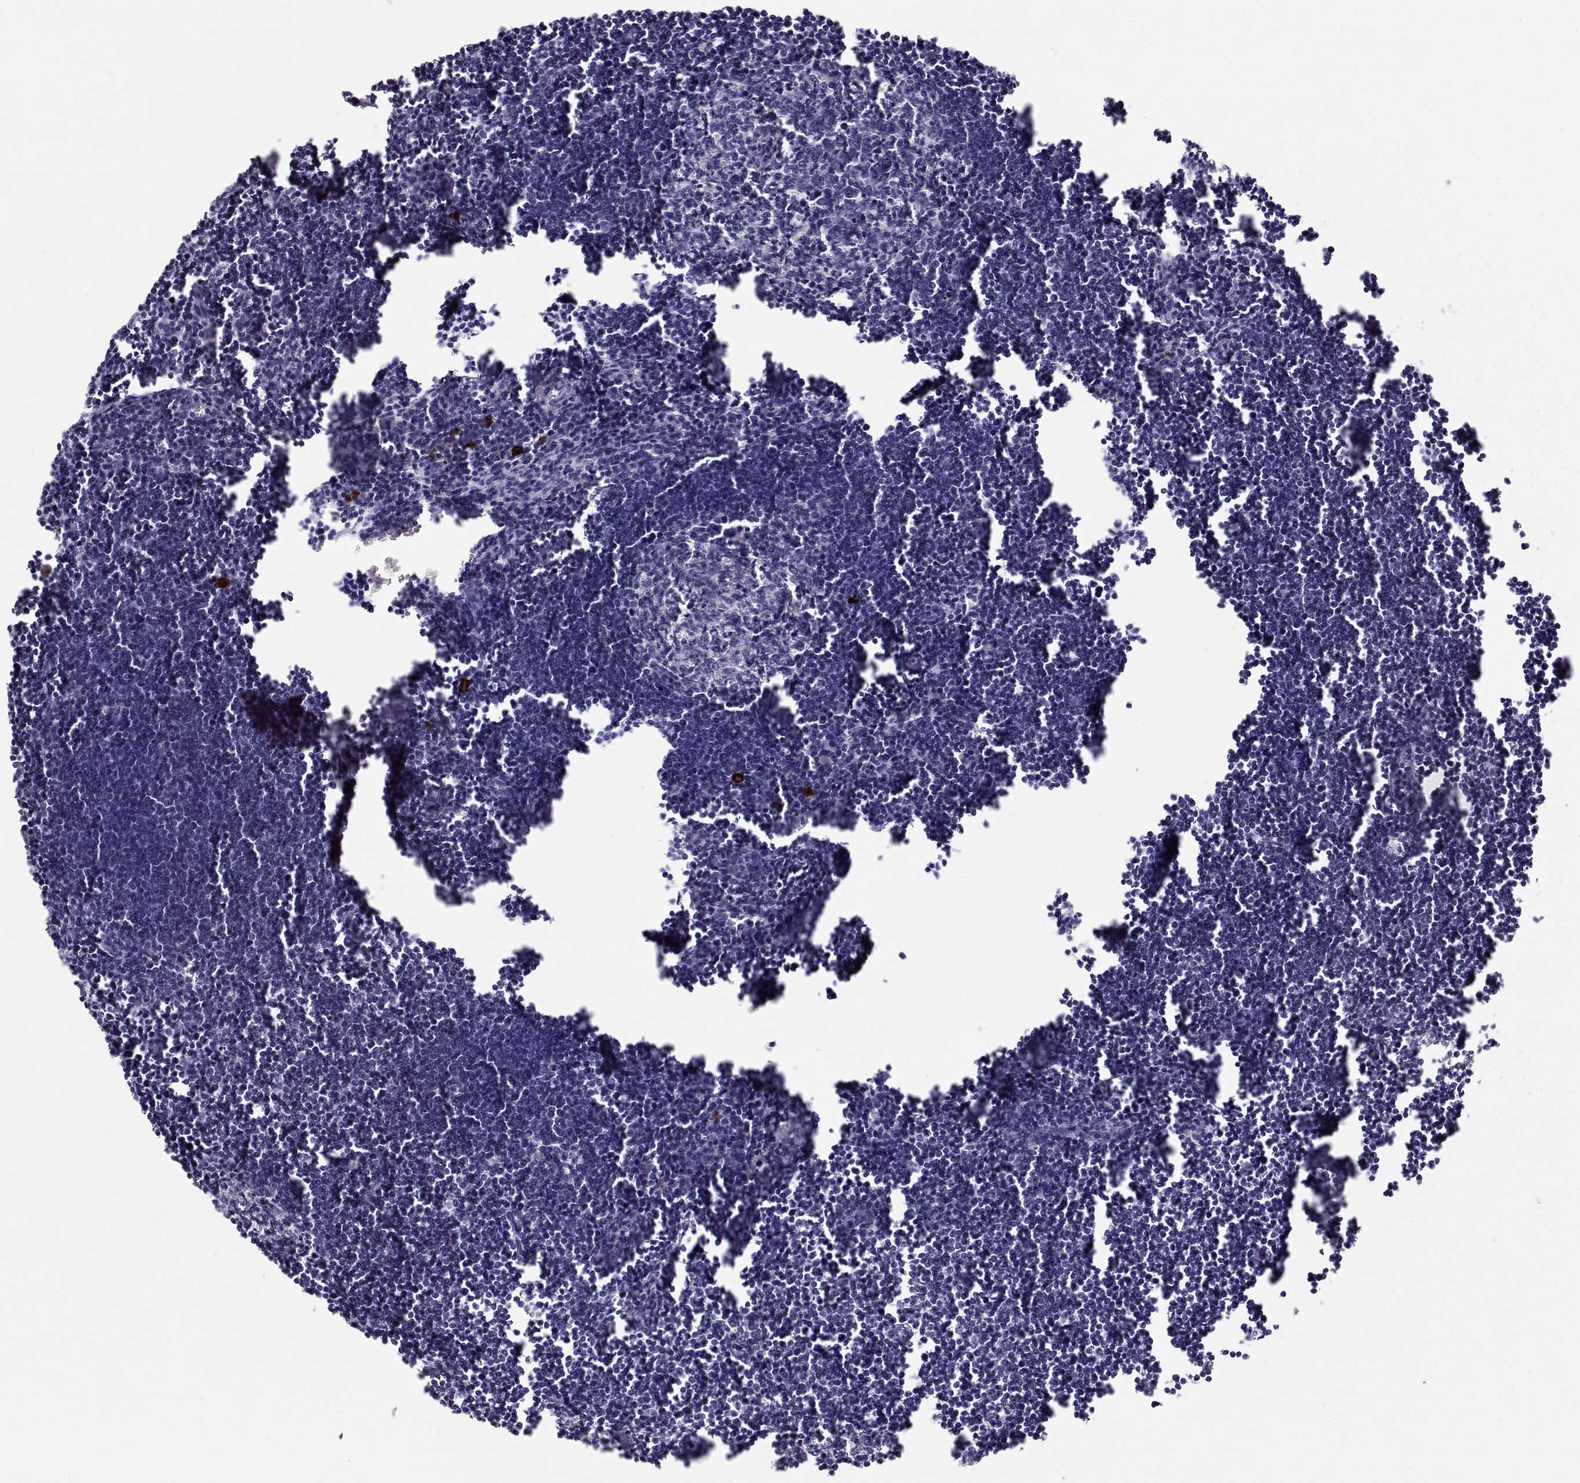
{"staining": {"intensity": "negative", "quantity": "none", "location": "none"}, "tissue": "lymph node", "cell_type": "Germinal center cells", "image_type": "normal", "snomed": [{"axis": "morphology", "description": "Normal tissue, NOS"}, {"axis": "topography", "description": "Lymph node"}], "caption": "Germinal center cells are negative for protein expression in normal human lymph node. Brightfield microscopy of immunohistochemistry stained with DAB (3,3'-diaminobenzidine) (brown) and hematoxylin (blue), captured at high magnification.", "gene": "GPR174", "patient": {"sex": "male", "age": 55}}